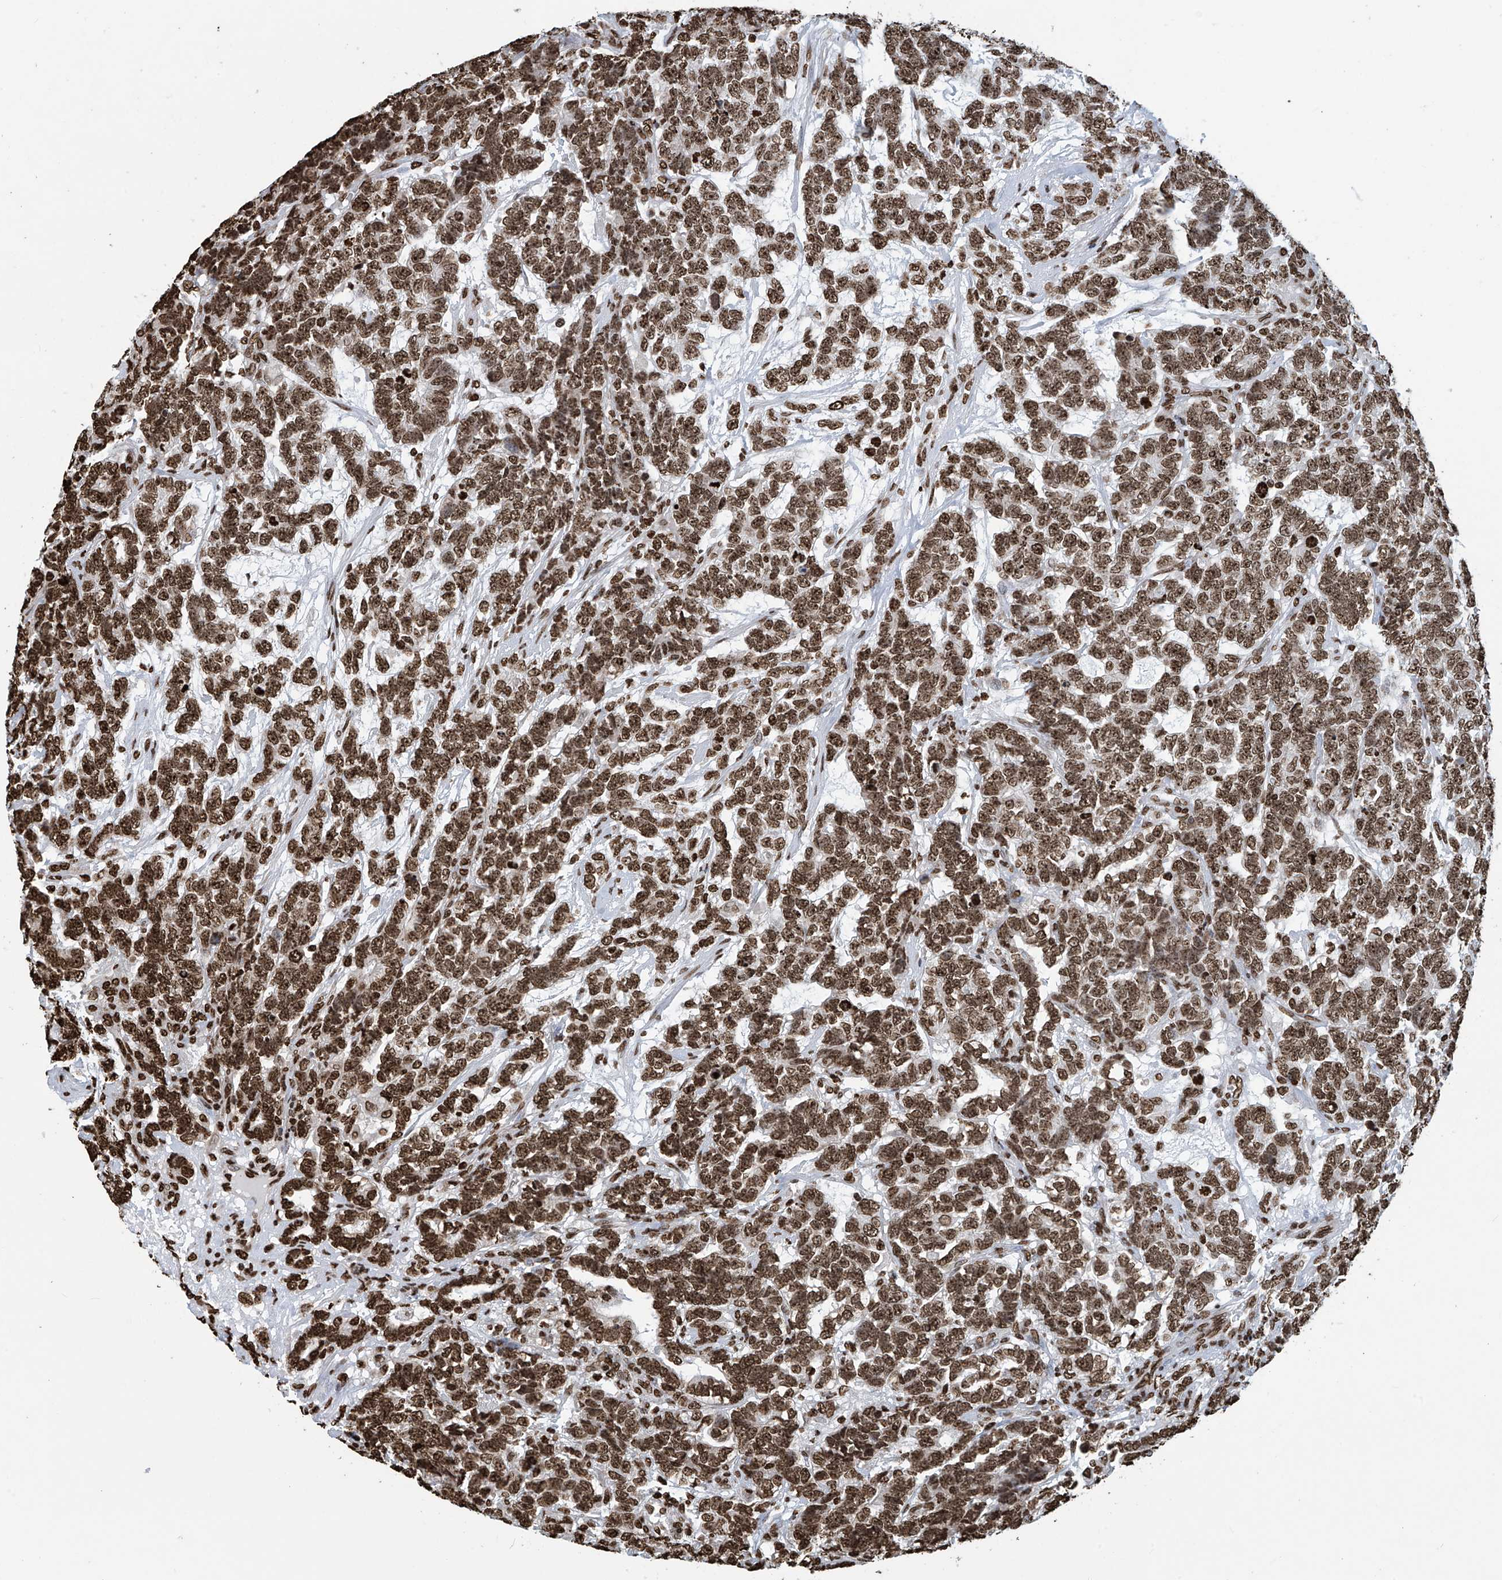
{"staining": {"intensity": "moderate", "quantity": ">75%", "location": "nuclear"}, "tissue": "testis cancer", "cell_type": "Tumor cells", "image_type": "cancer", "snomed": [{"axis": "morphology", "description": "Carcinoma, Embryonal, NOS"}, {"axis": "topography", "description": "Testis"}], "caption": "Embryonal carcinoma (testis) stained with immunohistochemistry (IHC) exhibits moderate nuclear expression in about >75% of tumor cells. Immunohistochemistry stains the protein in brown and the nuclei are stained blue.", "gene": "DPPA2", "patient": {"sex": "male", "age": 26}}